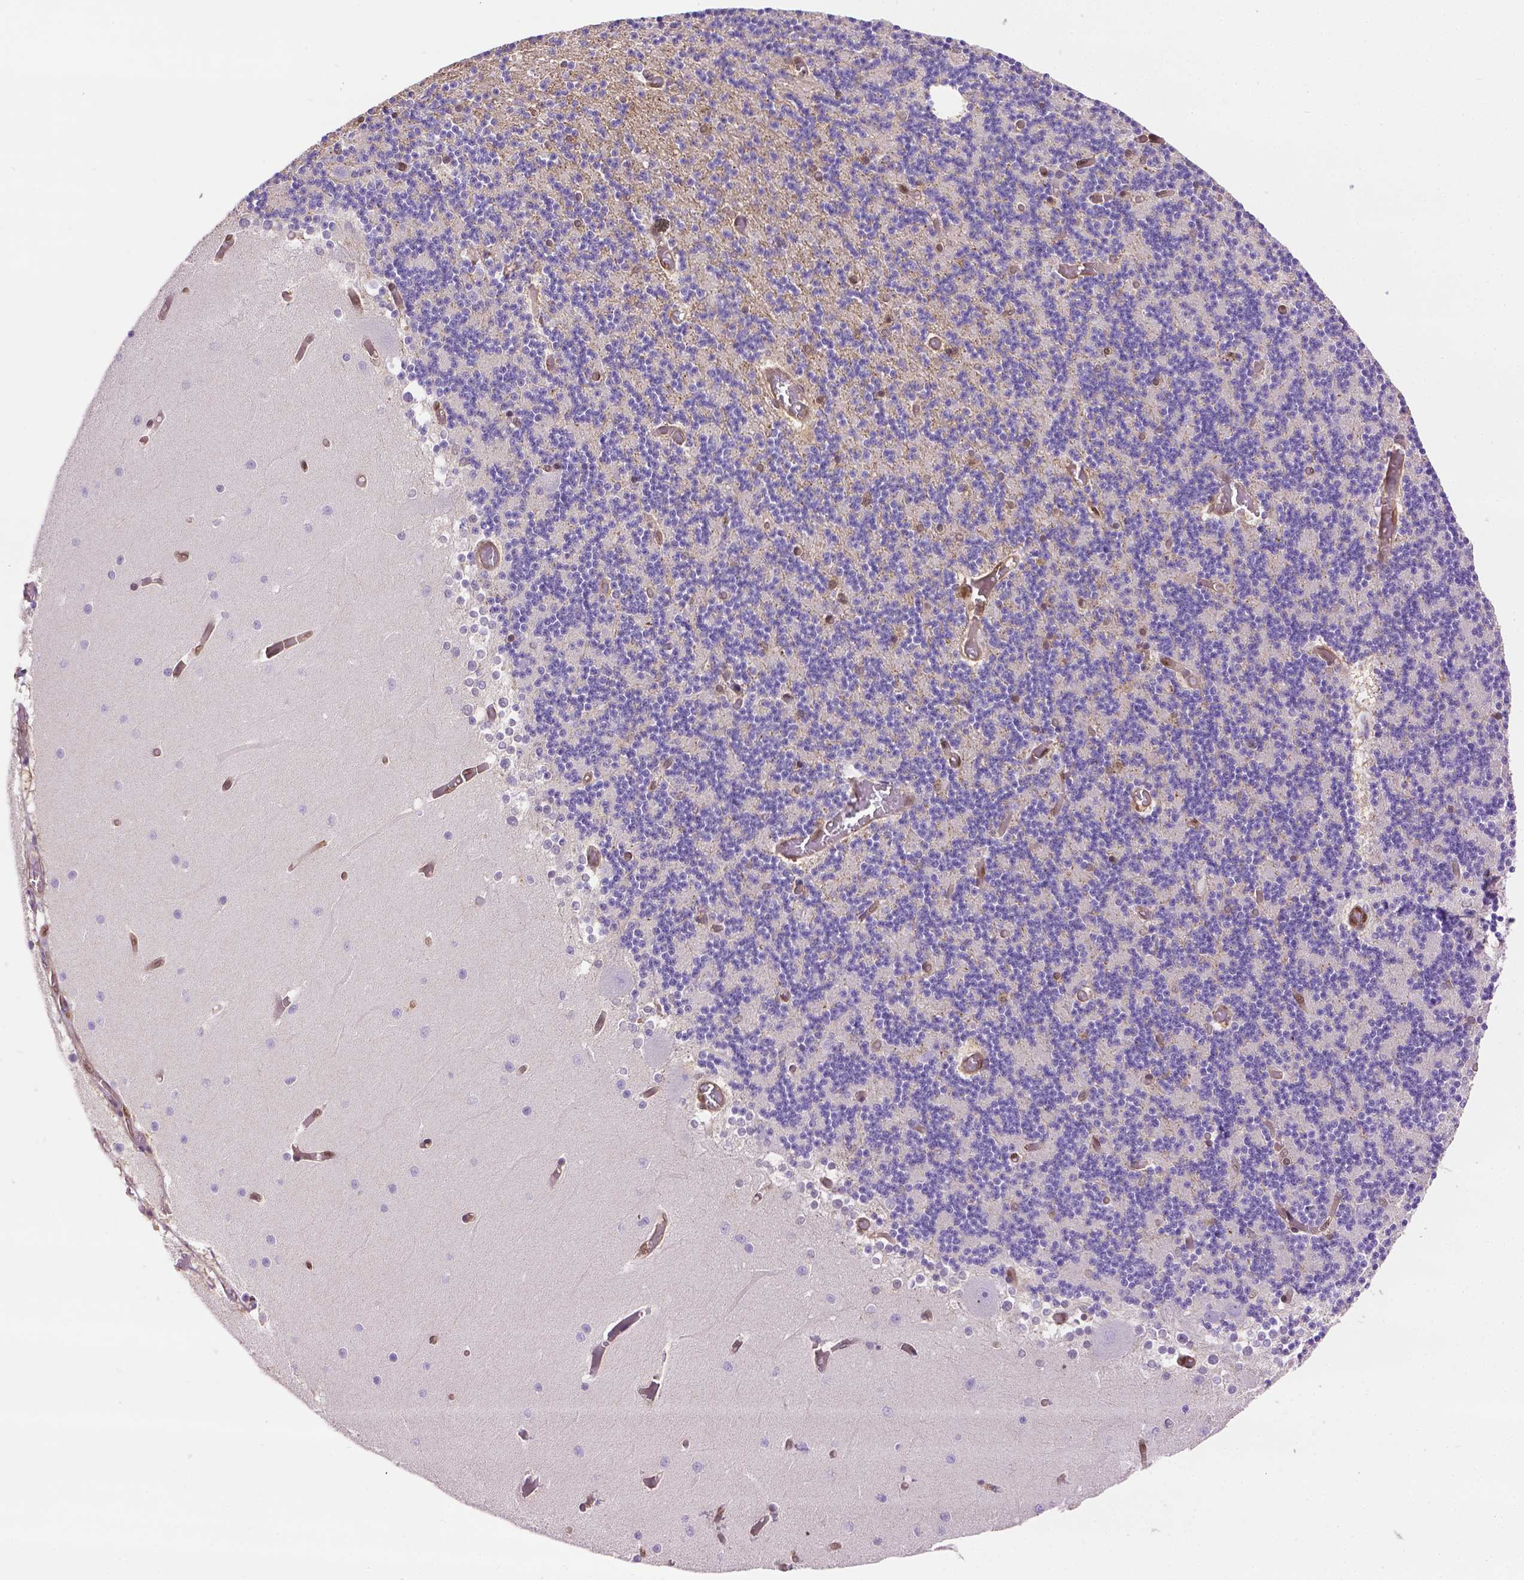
{"staining": {"intensity": "negative", "quantity": "none", "location": "none"}, "tissue": "cerebellum", "cell_type": "Cells in granular layer", "image_type": "normal", "snomed": [{"axis": "morphology", "description": "Normal tissue, NOS"}, {"axis": "topography", "description": "Cerebellum"}], "caption": "IHC histopathology image of benign cerebellum stained for a protein (brown), which displays no staining in cells in granular layer.", "gene": "CLIC4", "patient": {"sex": "female", "age": 28}}